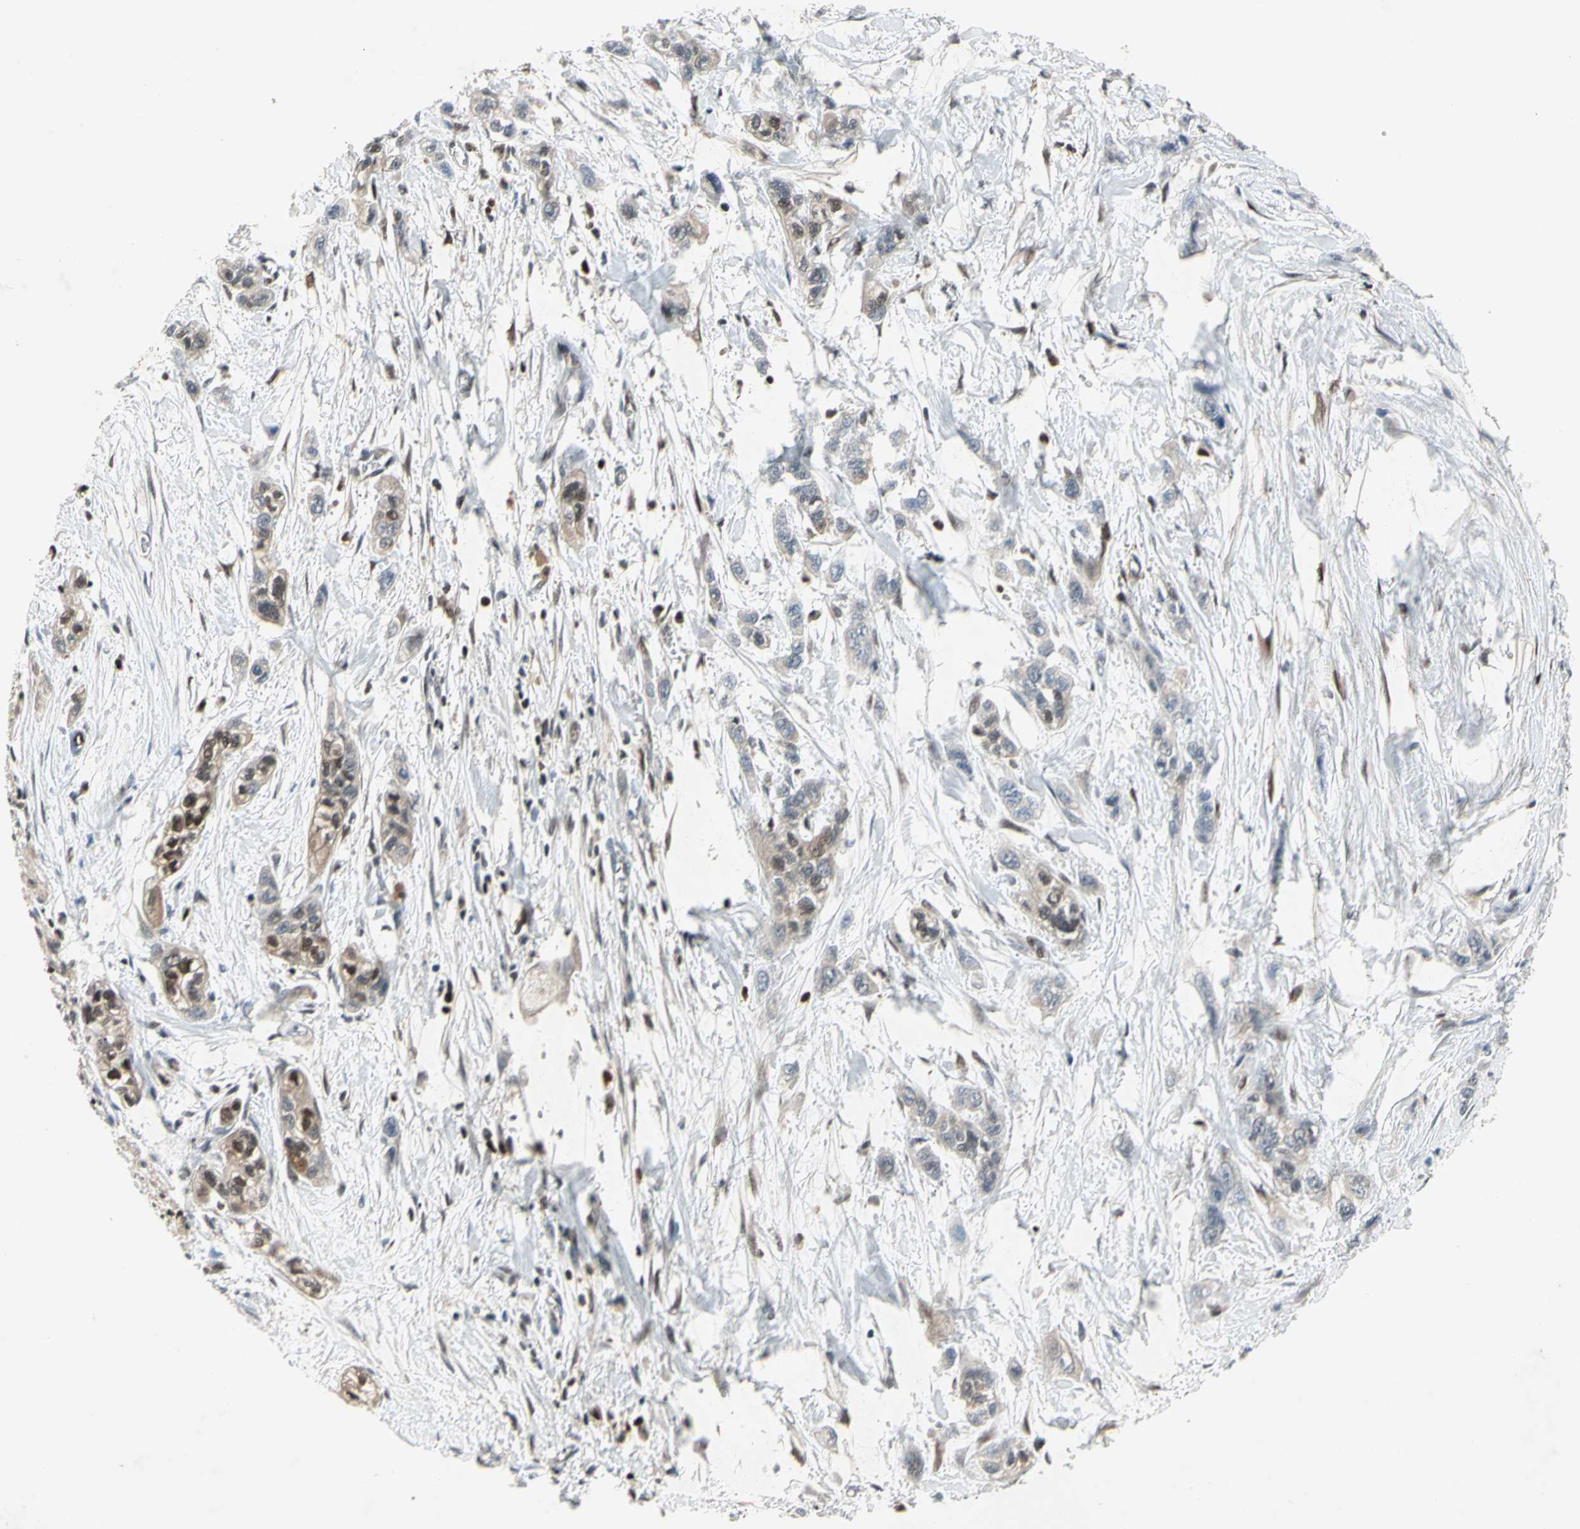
{"staining": {"intensity": "moderate", "quantity": "25%-75%", "location": "nuclear"}, "tissue": "pancreatic cancer", "cell_type": "Tumor cells", "image_type": "cancer", "snomed": [{"axis": "morphology", "description": "Adenocarcinoma, NOS"}, {"axis": "topography", "description": "Pancreas"}], "caption": "The image exhibits a brown stain indicating the presence of a protein in the nuclear of tumor cells in pancreatic cancer.", "gene": "GSR", "patient": {"sex": "male", "age": 74}}